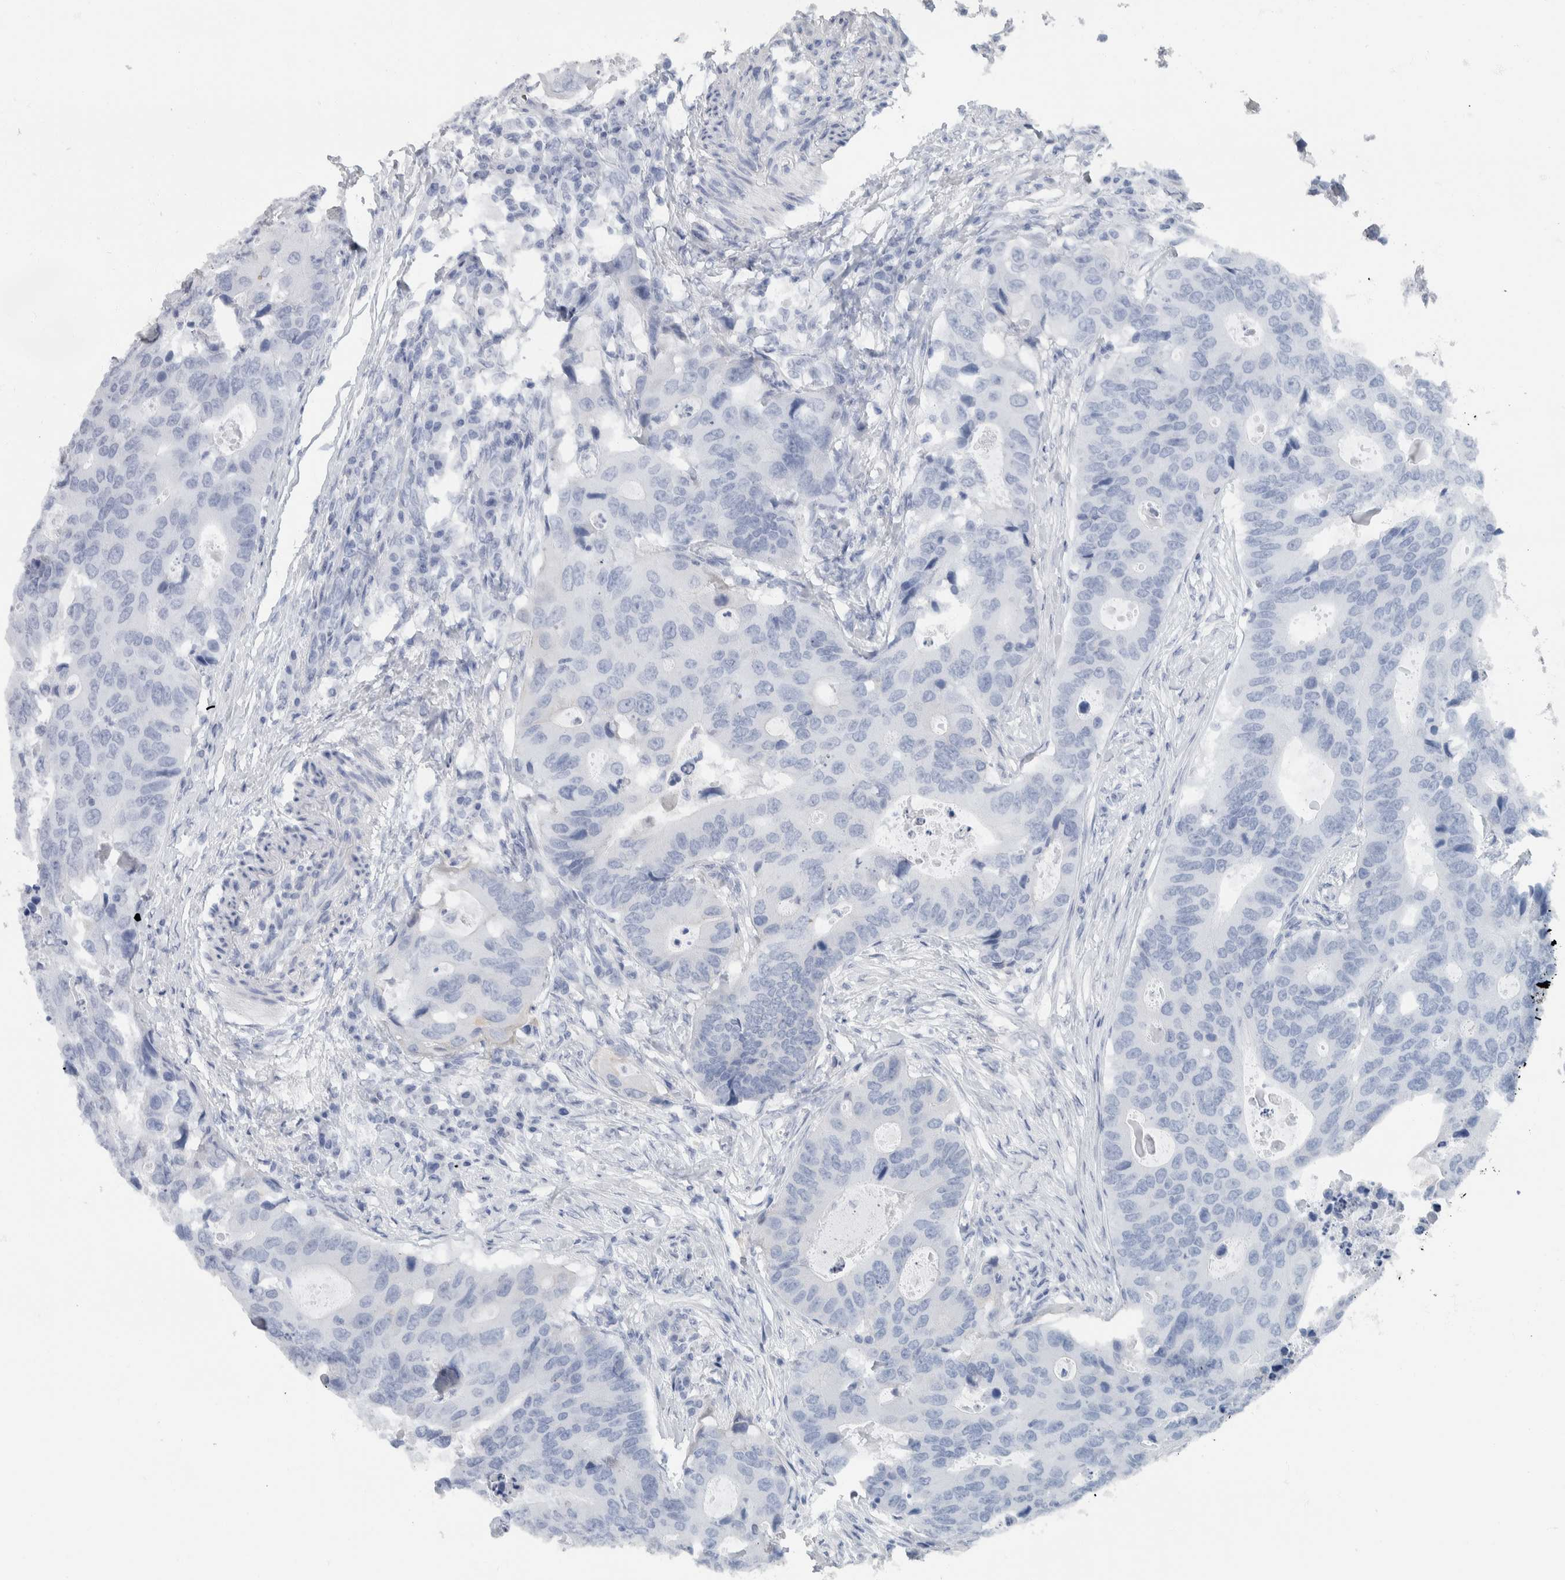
{"staining": {"intensity": "negative", "quantity": "none", "location": "none"}, "tissue": "colorectal cancer", "cell_type": "Tumor cells", "image_type": "cancer", "snomed": [{"axis": "morphology", "description": "Adenocarcinoma, NOS"}, {"axis": "topography", "description": "Colon"}], "caption": "There is no significant positivity in tumor cells of colorectal adenocarcinoma.", "gene": "NEFM", "patient": {"sex": "male", "age": 71}}